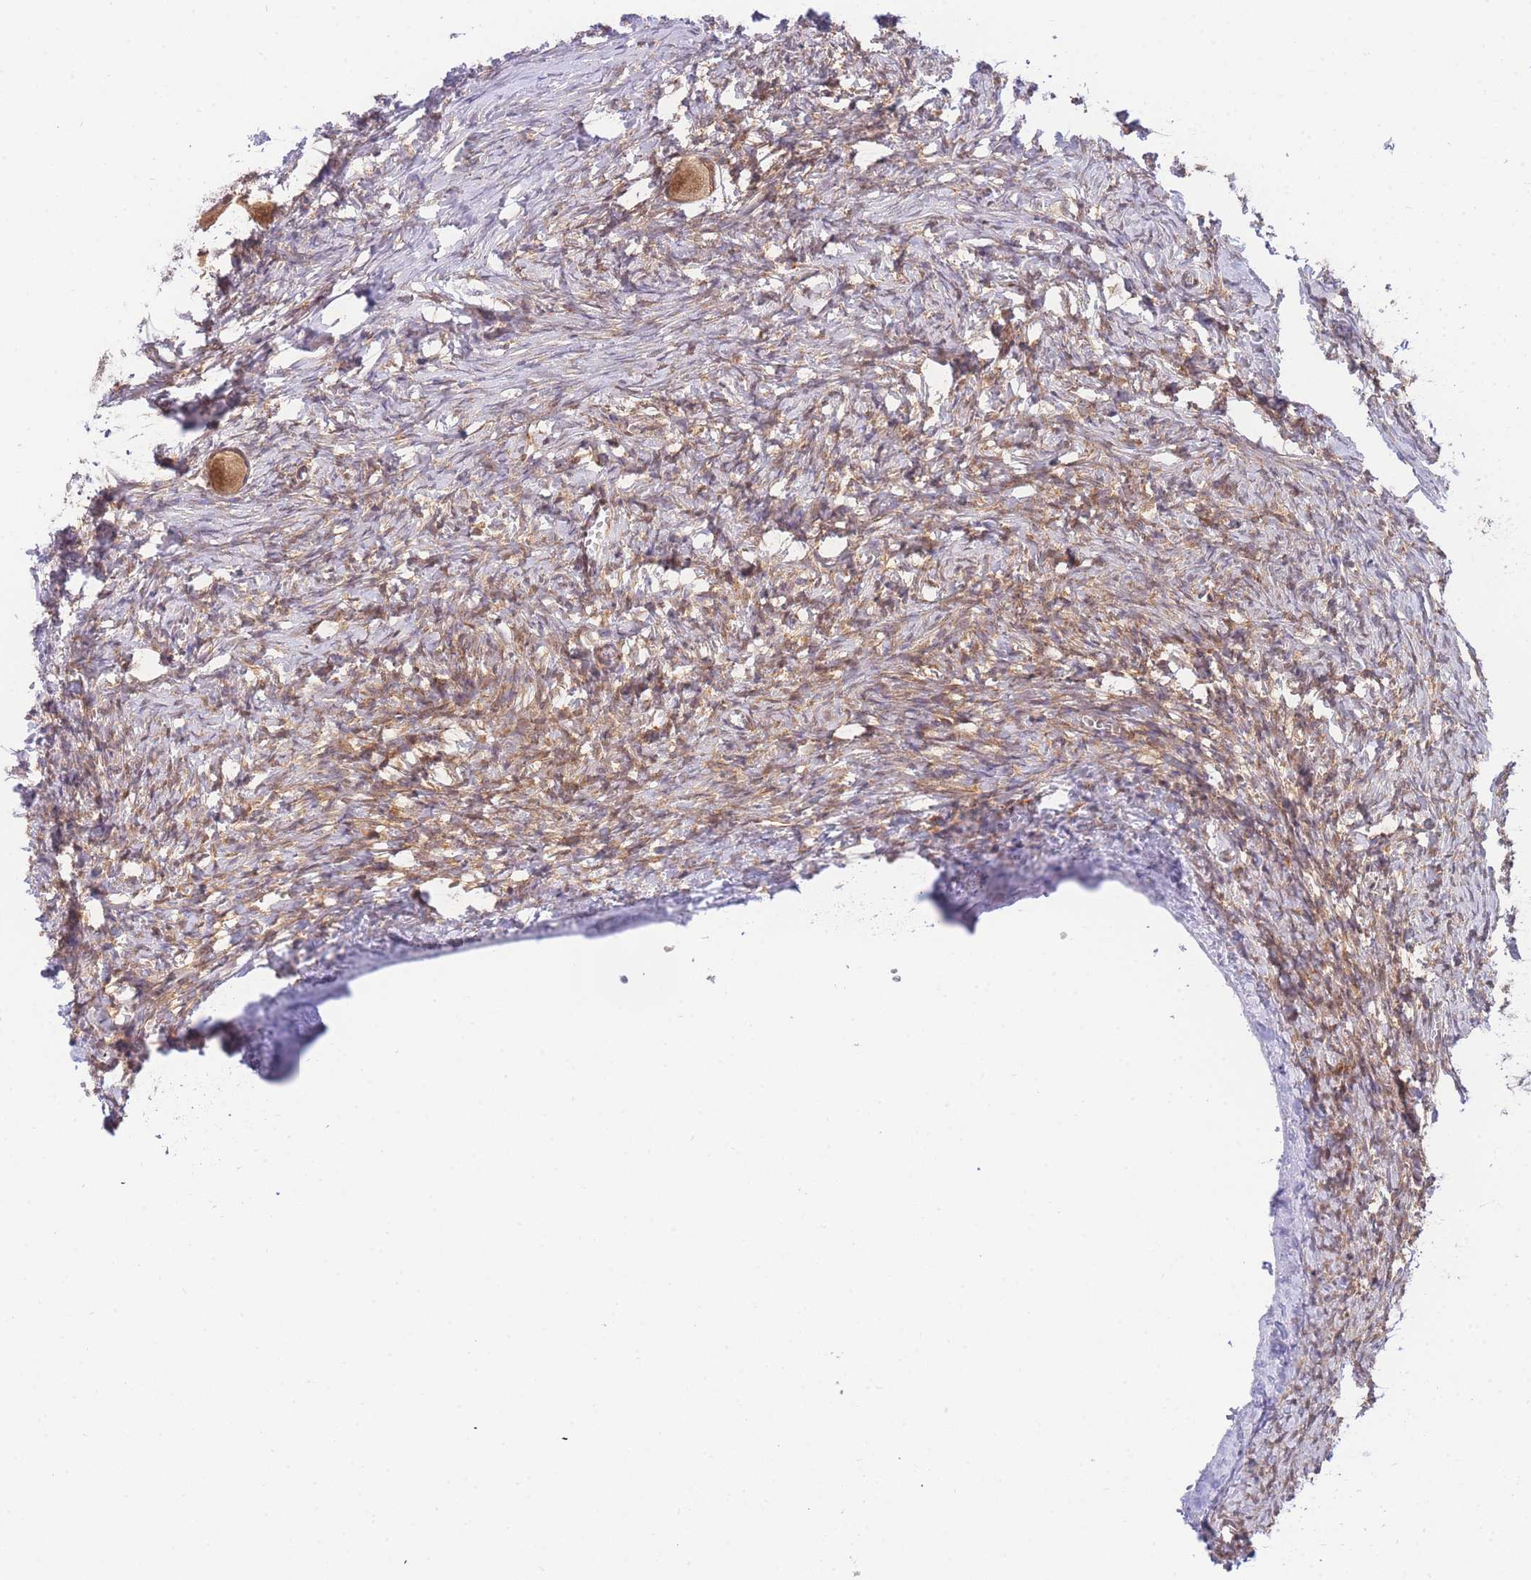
{"staining": {"intensity": "moderate", "quantity": ">75%", "location": "cytoplasmic/membranous,nuclear"}, "tissue": "ovary", "cell_type": "Follicle cells", "image_type": "normal", "snomed": [{"axis": "morphology", "description": "Normal tissue, NOS"}, {"axis": "topography", "description": "Ovary"}], "caption": "About >75% of follicle cells in benign human ovary exhibit moderate cytoplasmic/membranous,nuclear protein staining as visualized by brown immunohistochemical staining.", "gene": "KIAA1191", "patient": {"sex": "female", "age": 27}}